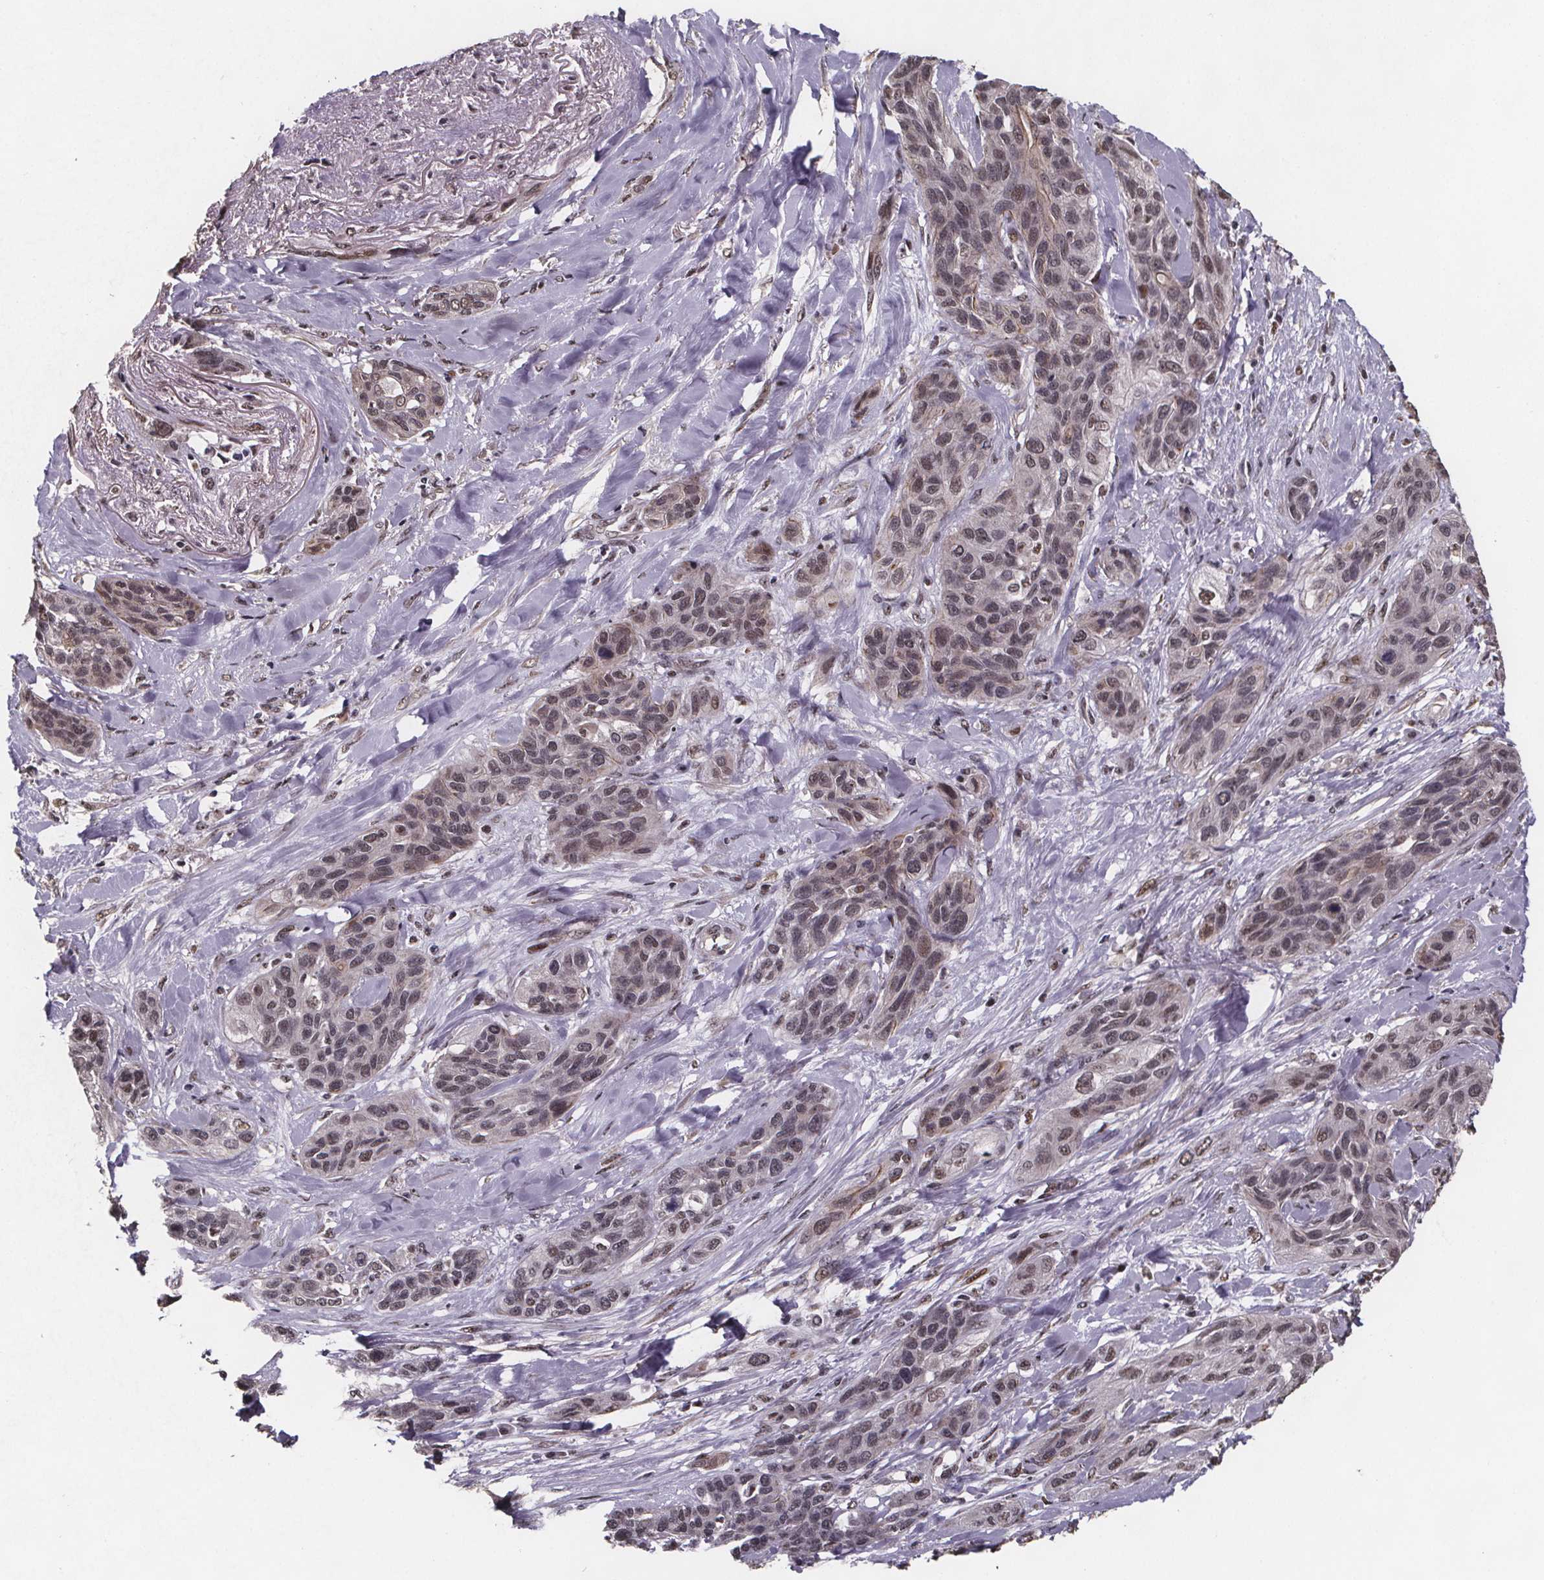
{"staining": {"intensity": "weak", "quantity": "25%-75%", "location": "nuclear"}, "tissue": "lung cancer", "cell_type": "Tumor cells", "image_type": "cancer", "snomed": [{"axis": "morphology", "description": "Squamous cell carcinoma, NOS"}, {"axis": "topography", "description": "Lung"}], "caption": "Lung cancer was stained to show a protein in brown. There is low levels of weak nuclear positivity in about 25%-75% of tumor cells. Using DAB (brown) and hematoxylin (blue) stains, captured at high magnification using brightfield microscopy.", "gene": "U2SURP", "patient": {"sex": "female", "age": 70}}